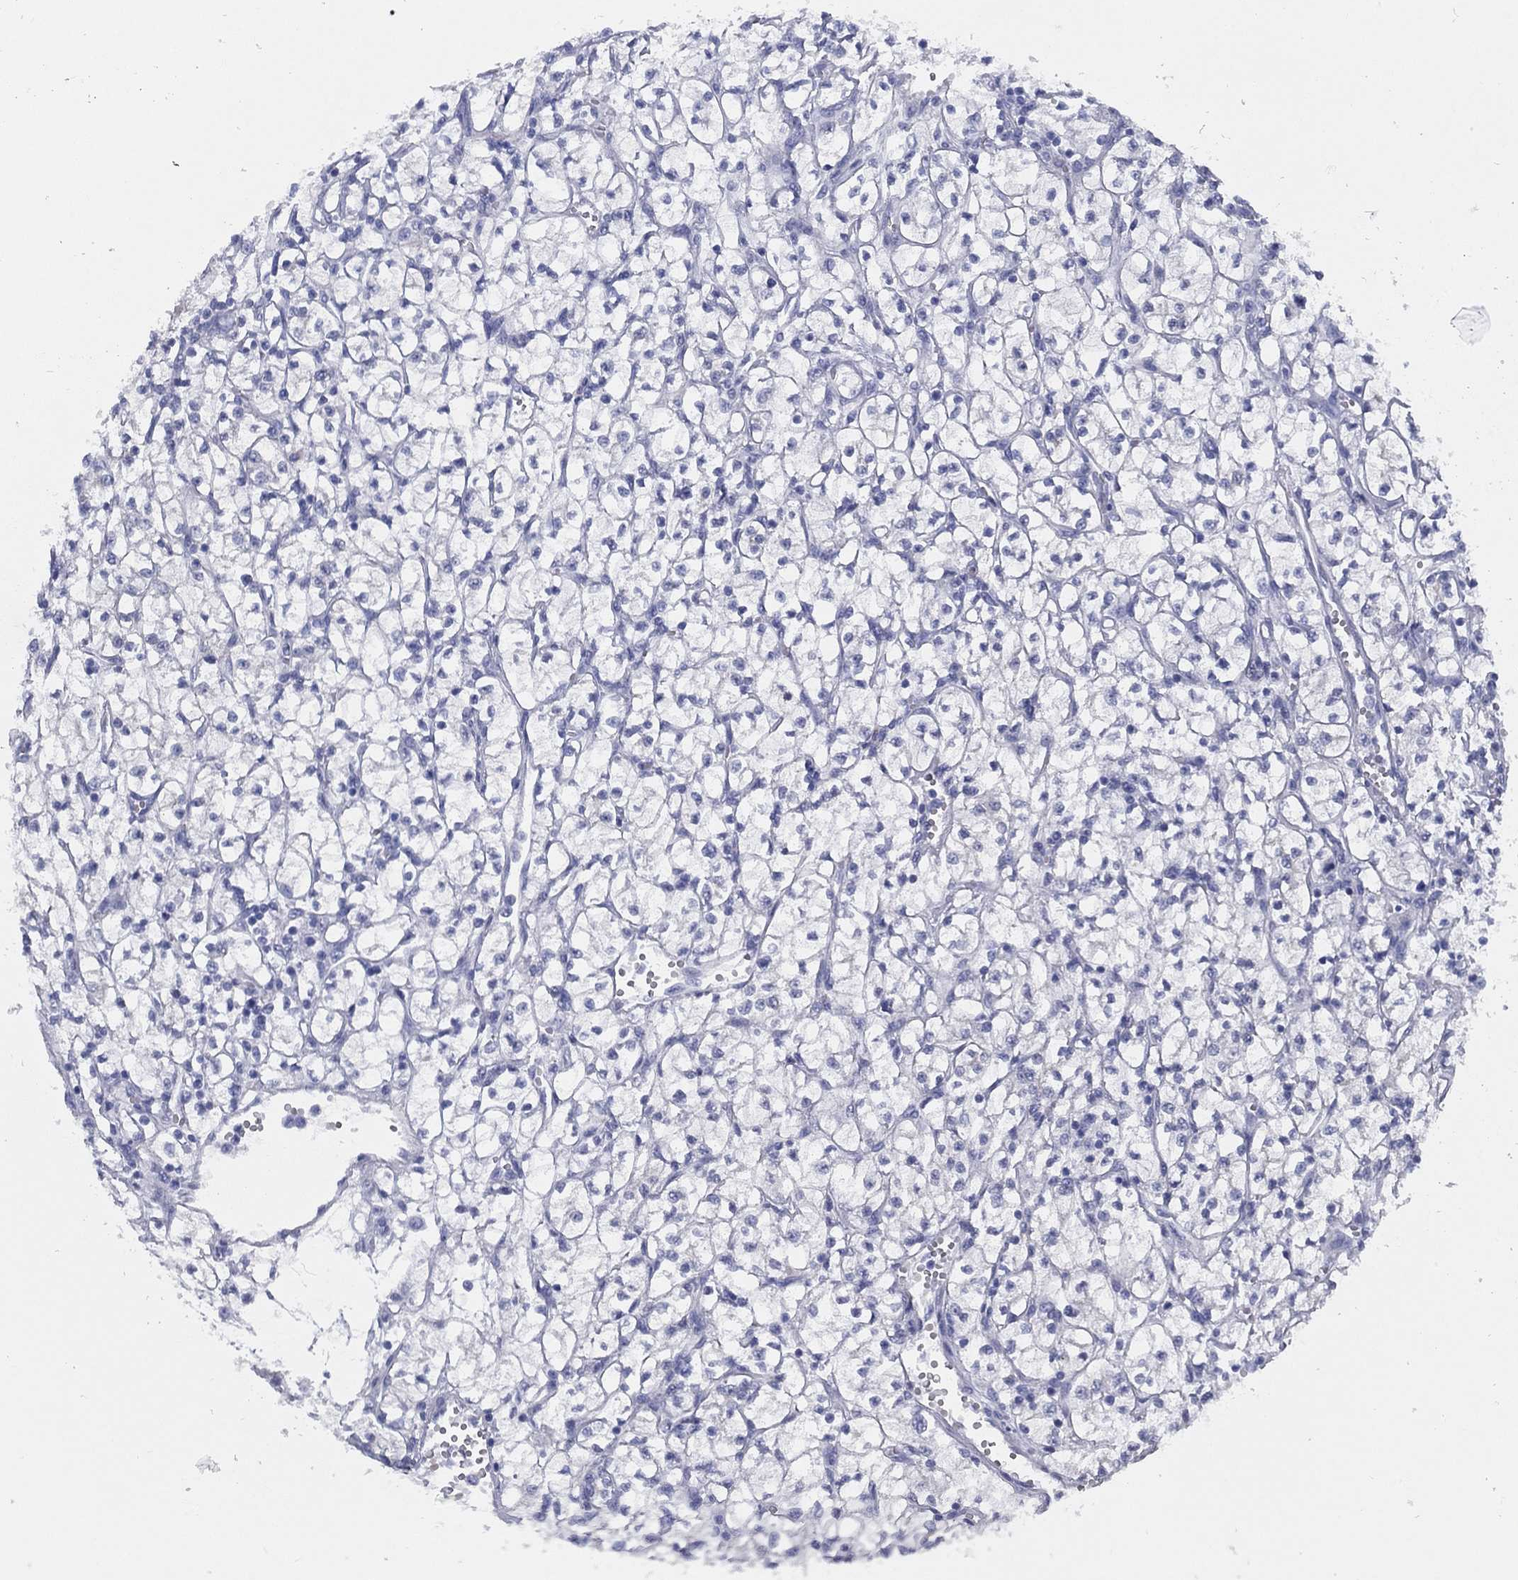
{"staining": {"intensity": "negative", "quantity": "none", "location": "none"}, "tissue": "renal cancer", "cell_type": "Tumor cells", "image_type": "cancer", "snomed": [{"axis": "morphology", "description": "Adenocarcinoma, NOS"}, {"axis": "topography", "description": "Kidney"}], "caption": "A high-resolution photomicrograph shows immunohistochemistry staining of renal cancer (adenocarcinoma), which displays no significant expression in tumor cells.", "gene": "TMEM252", "patient": {"sex": "female", "age": 64}}